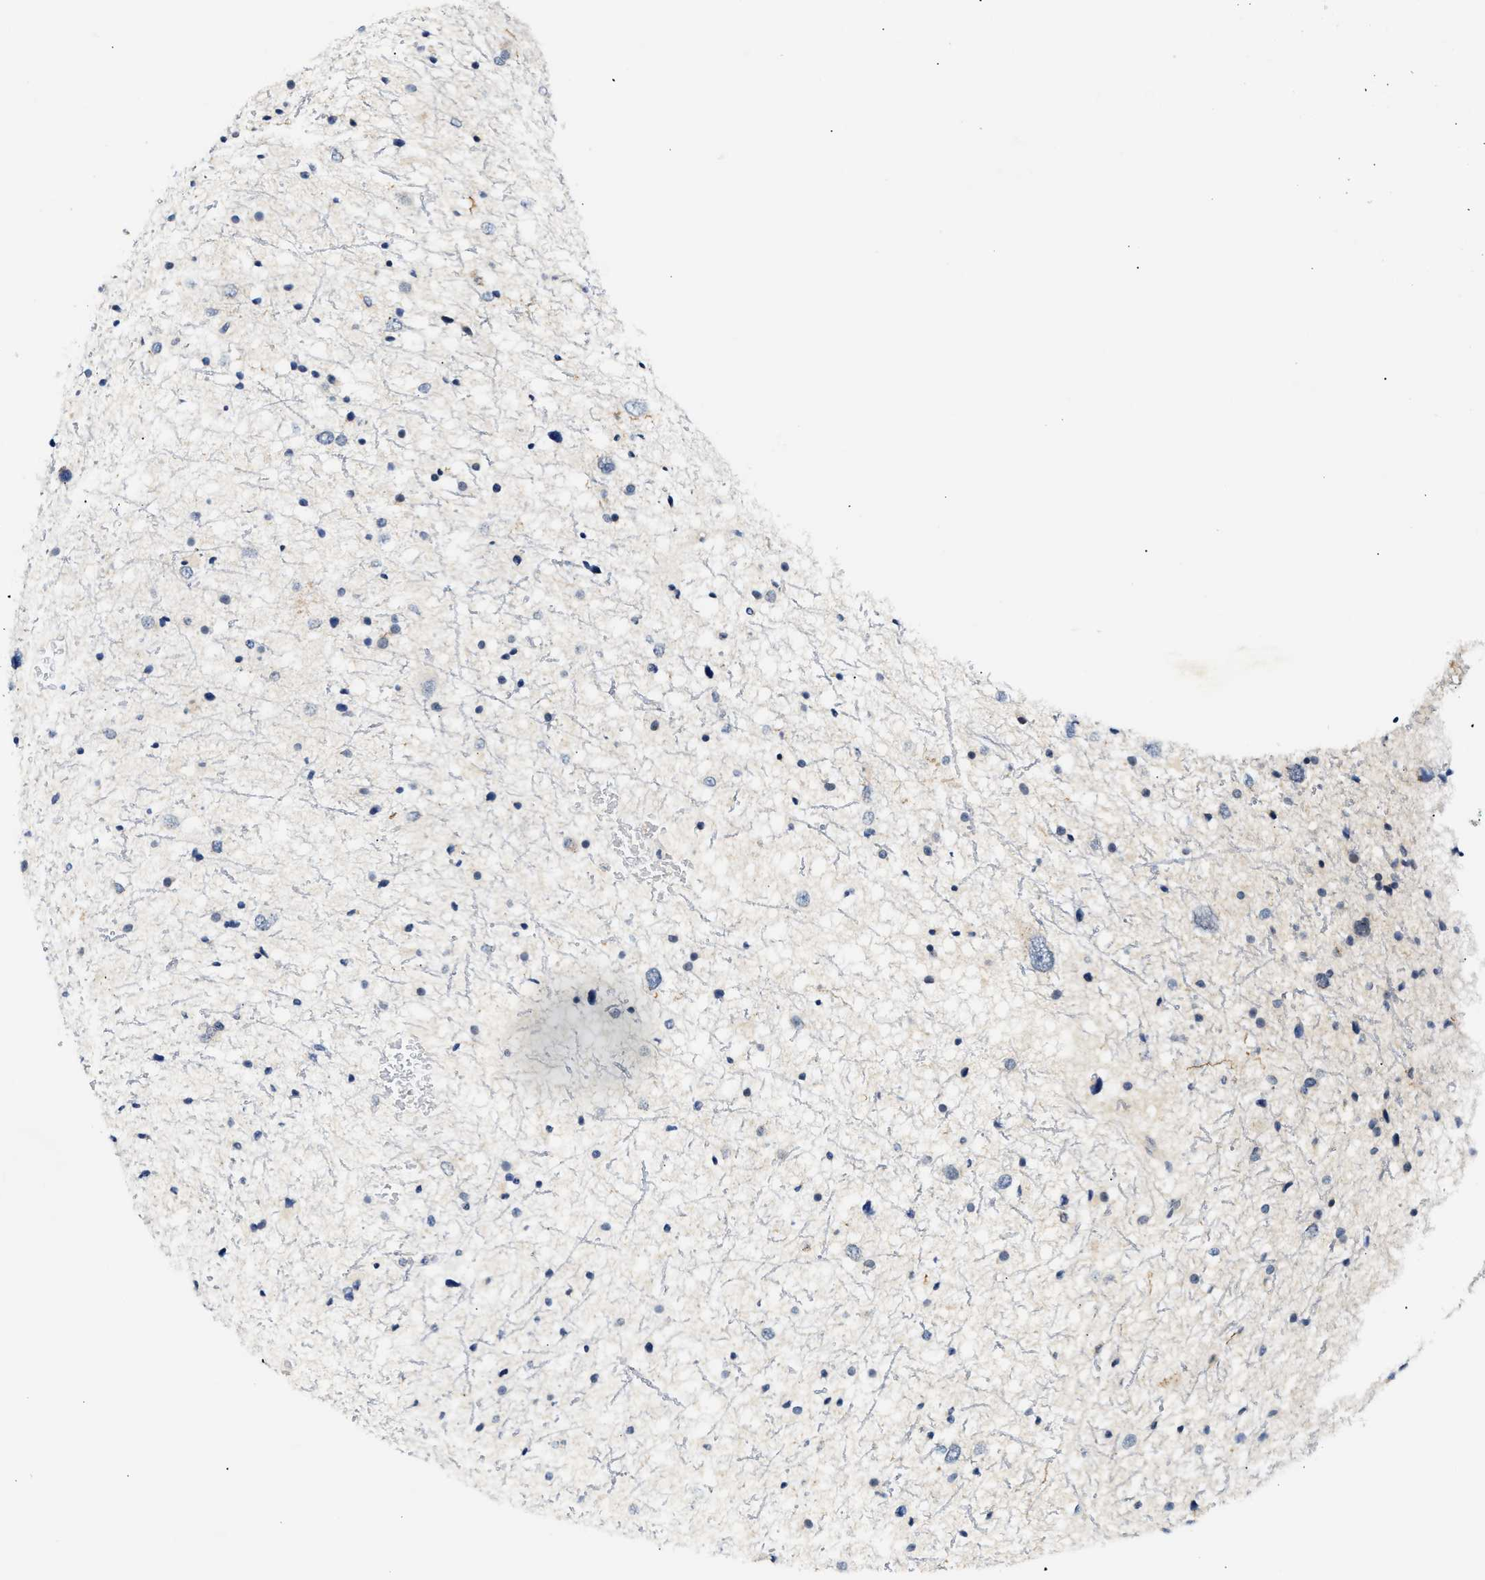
{"staining": {"intensity": "negative", "quantity": "none", "location": "none"}, "tissue": "glioma", "cell_type": "Tumor cells", "image_type": "cancer", "snomed": [{"axis": "morphology", "description": "Glioma, malignant, Low grade"}, {"axis": "topography", "description": "Brain"}], "caption": "A histopathology image of human glioma is negative for staining in tumor cells.", "gene": "MED22", "patient": {"sex": "female", "age": 37}}